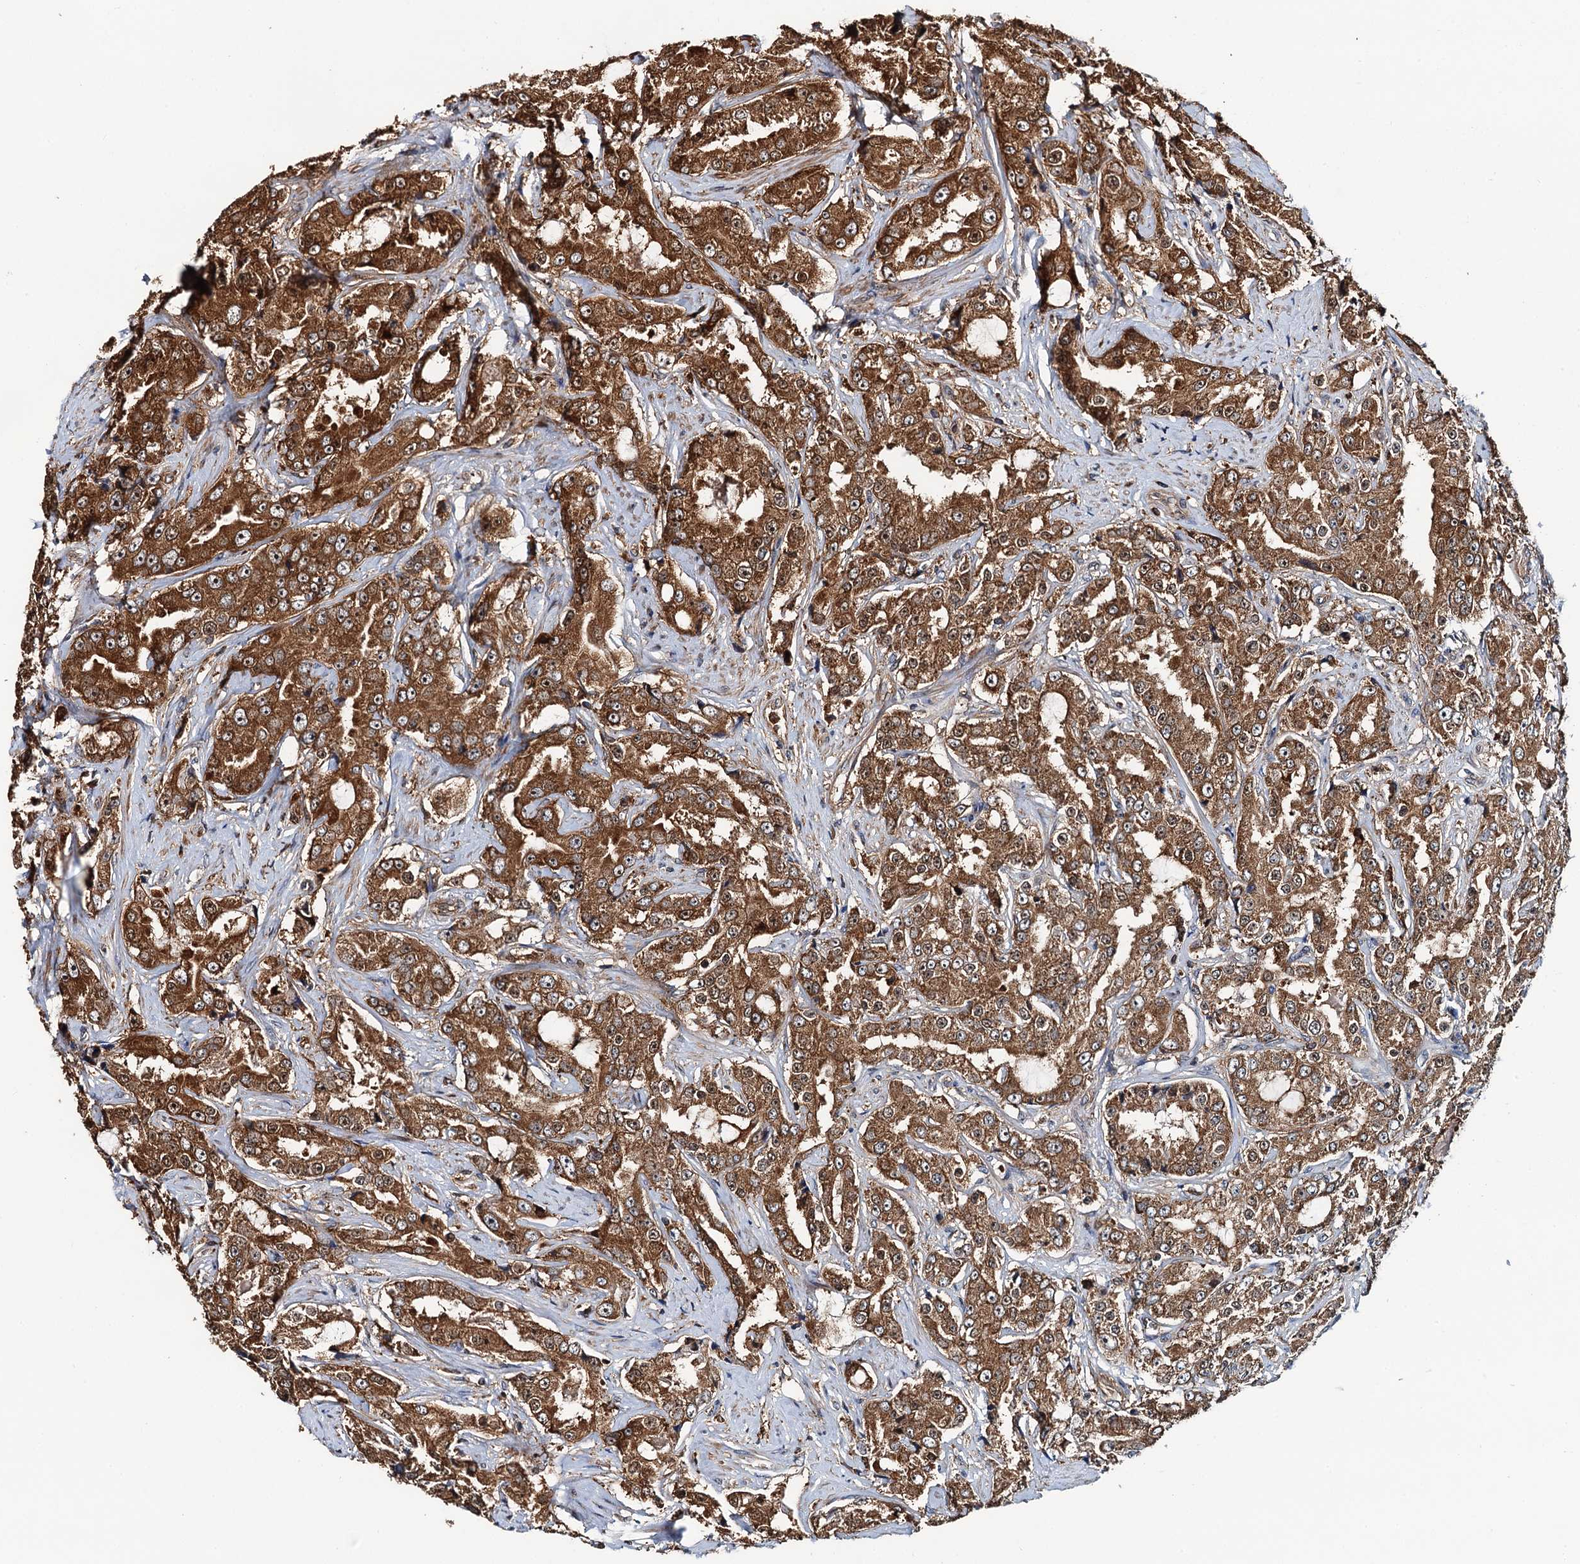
{"staining": {"intensity": "moderate", "quantity": ">75%", "location": "cytoplasmic/membranous"}, "tissue": "prostate cancer", "cell_type": "Tumor cells", "image_type": "cancer", "snomed": [{"axis": "morphology", "description": "Adenocarcinoma, High grade"}, {"axis": "topography", "description": "Prostate"}], "caption": "Approximately >75% of tumor cells in prostate cancer demonstrate moderate cytoplasmic/membranous protein positivity as visualized by brown immunohistochemical staining.", "gene": "USP6NL", "patient": {"sex": "male", "age": 73}}